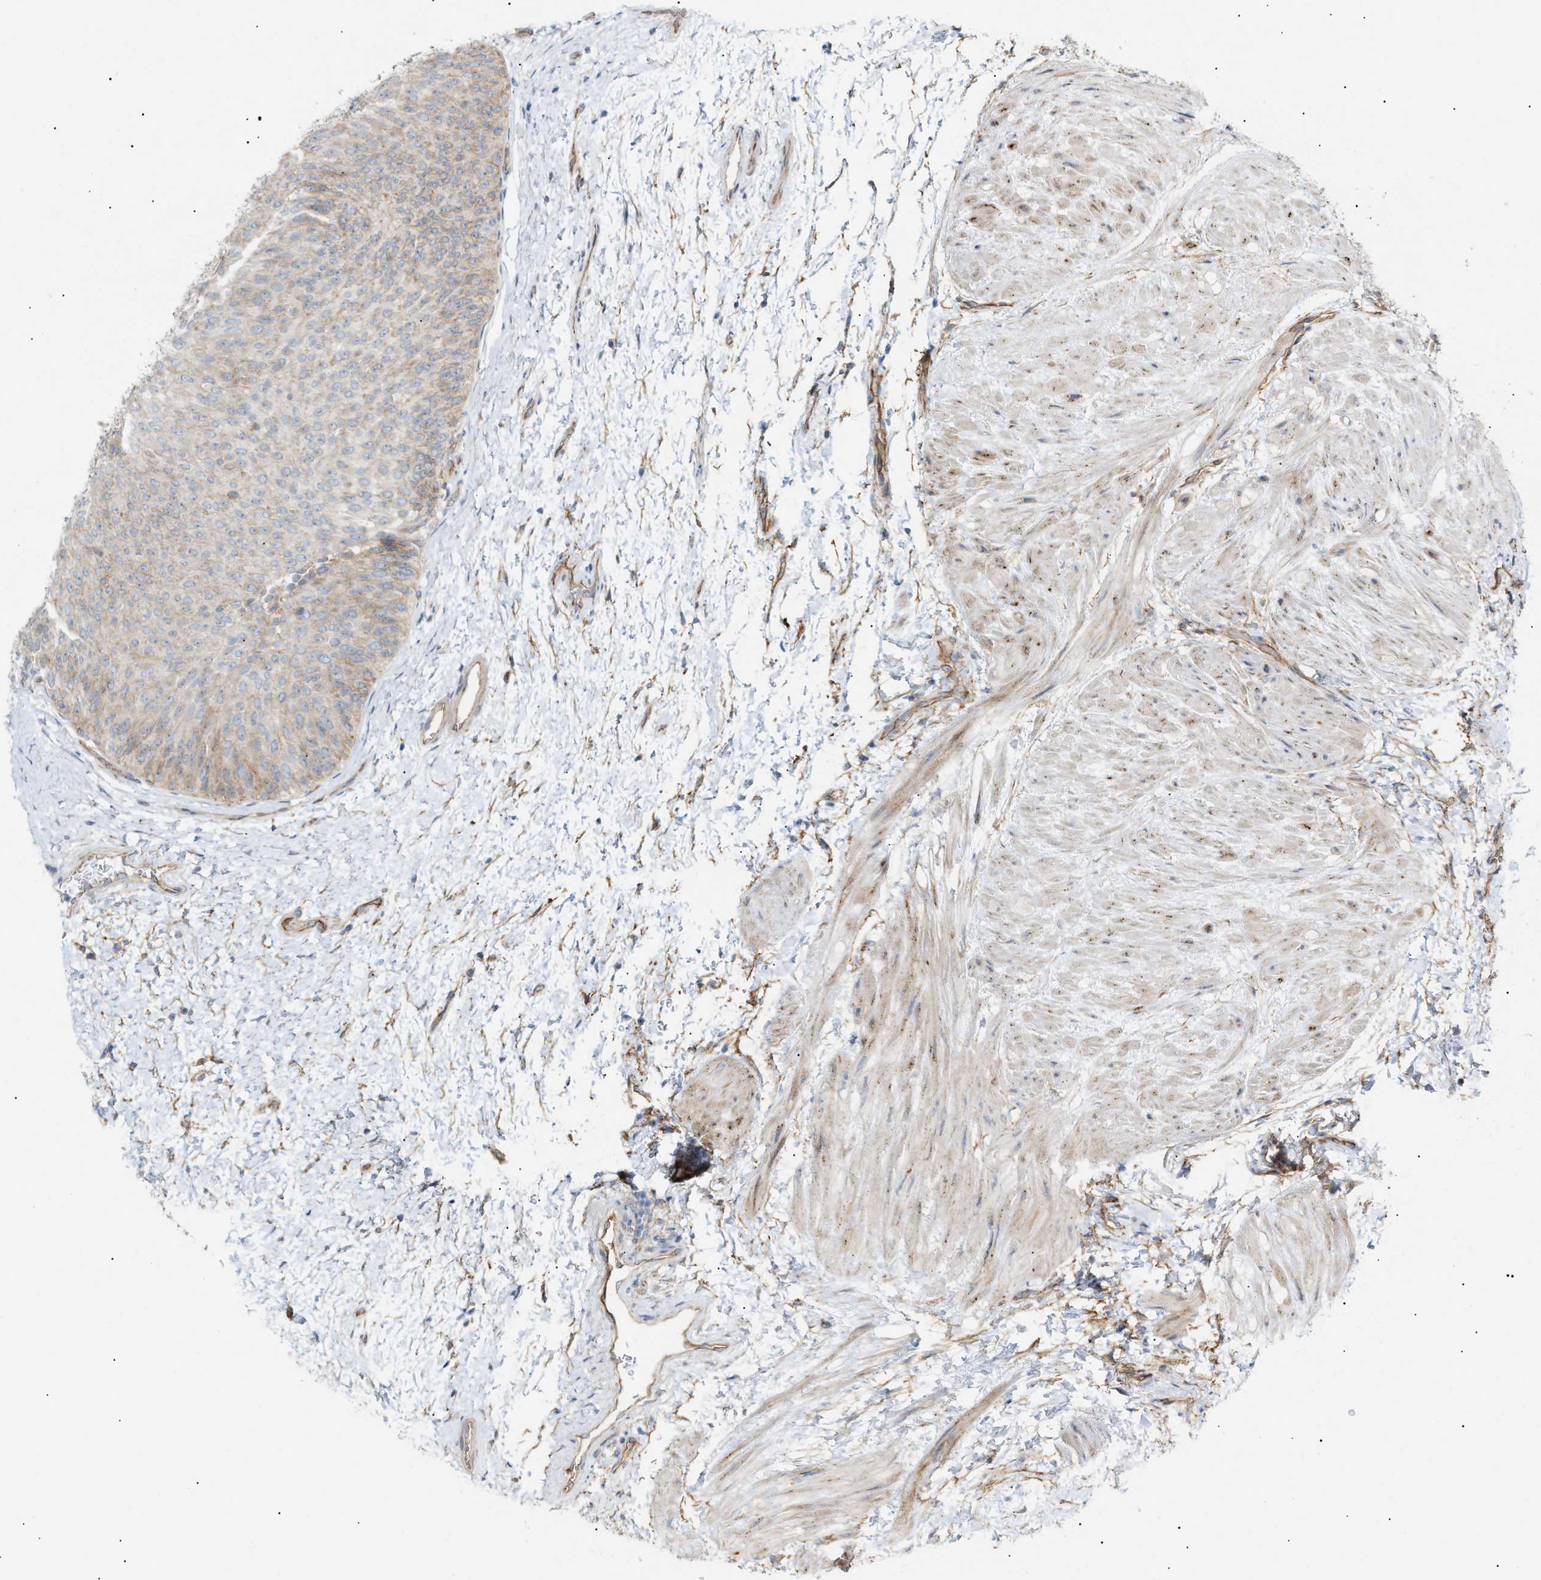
{"staining": {"intensity": "weak", "quantity": "<25%", "location": "cytoplasmic/membranous"}, "tissue": "urothelial cancer", "cell_type": "Tumor cells", "image_type": "cancer", "snomed": [{"axis": "morphology", "description": "Urothelial carcinoma, Low grade"}, {"axis": "topography", "description": "Urinary bladder"}], "caption": "A high-resolution photomicrograph shows immunohistochemistry staining of urothelial cancer, which displays no significant positivity in tumor cells.", "gene": "ZFHX2", "patient": {"sex": "female", "age": 60}}